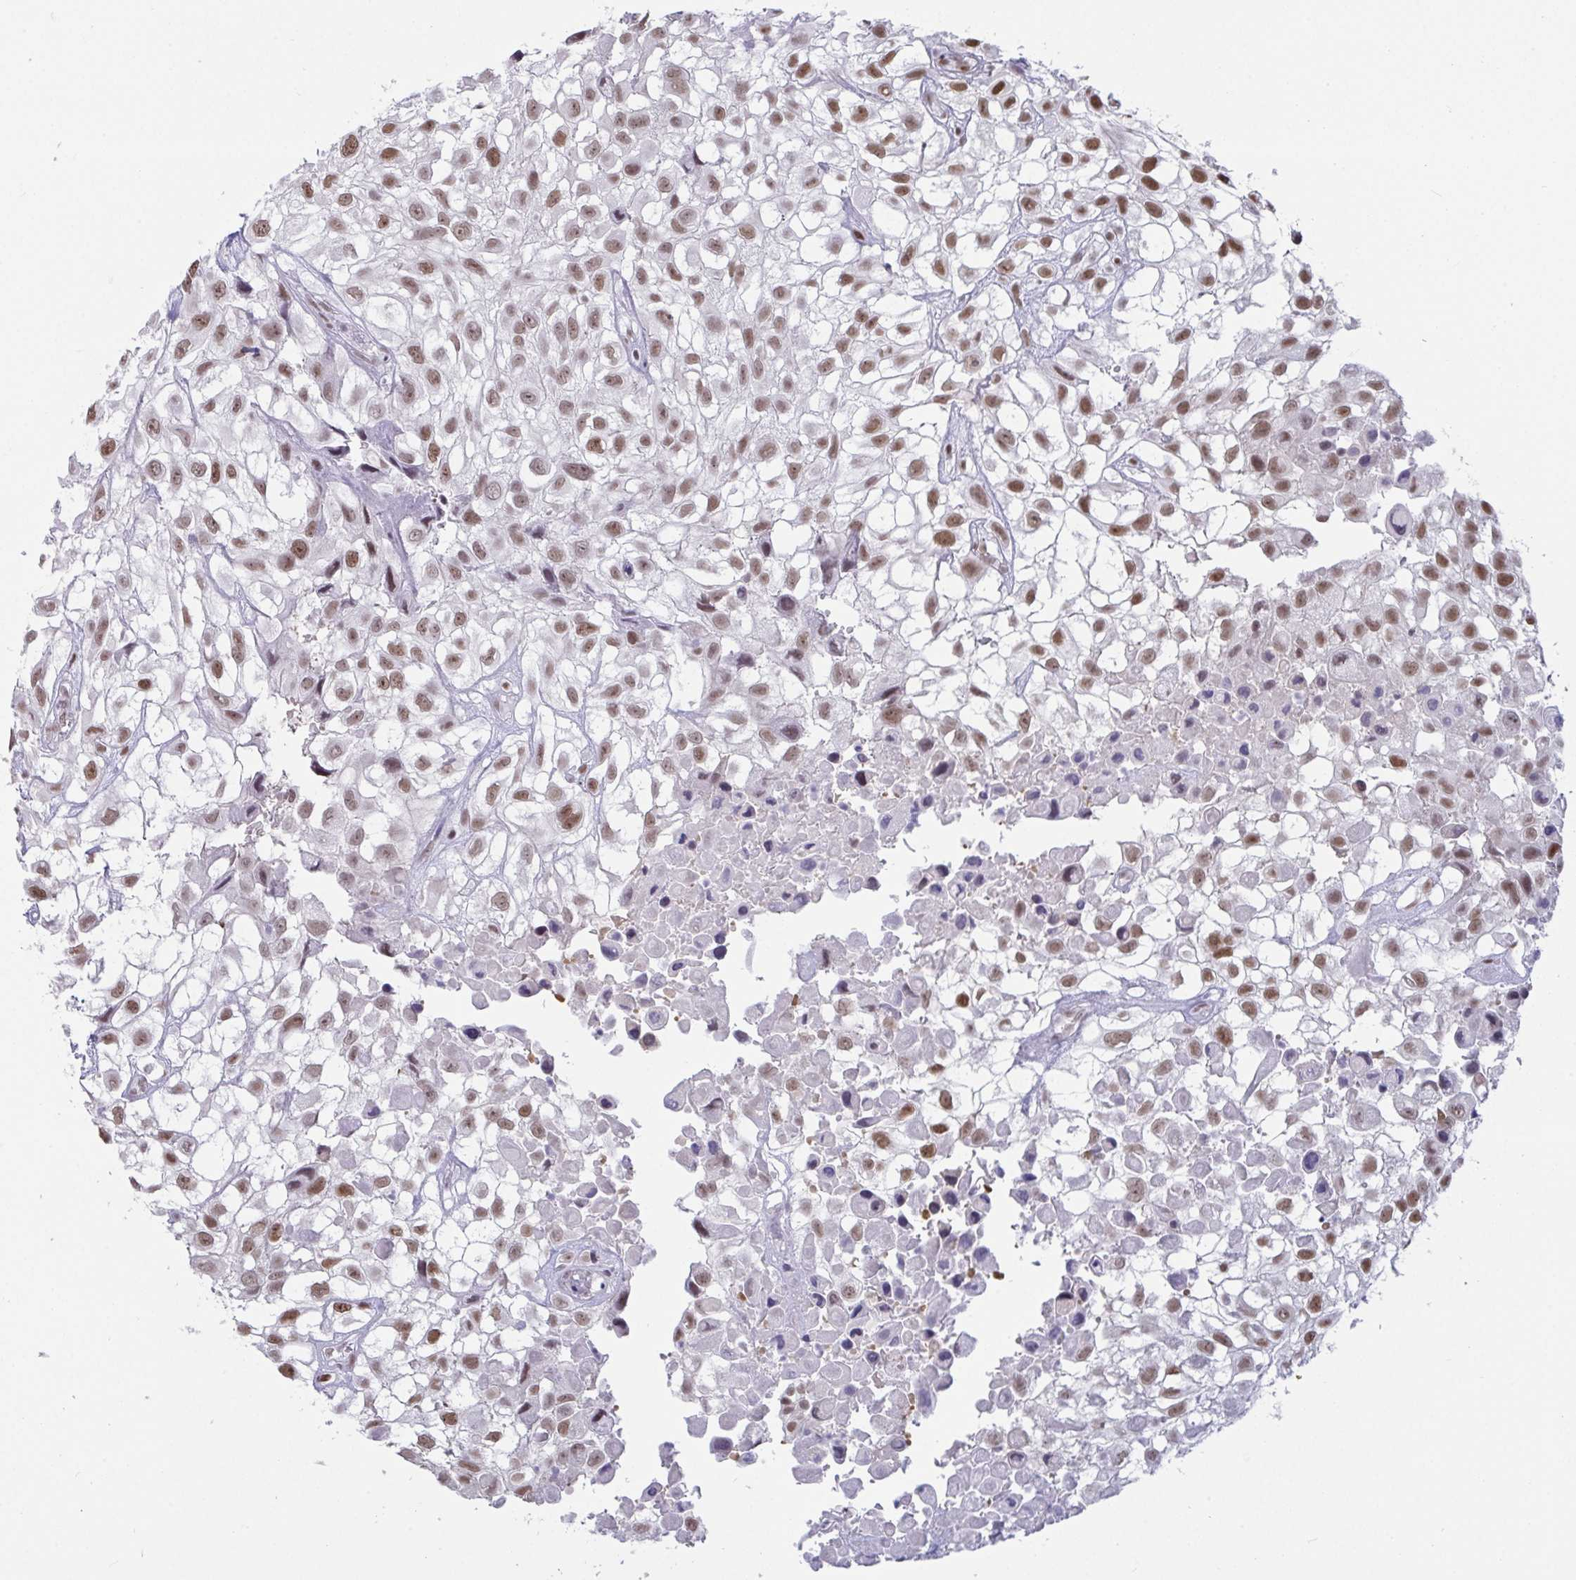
{"staining": {"intensity": "moderate", "quantity": ">75%", "location": "nuclear"}, "tissue": "urothelial cancer", "cell_type": "Tumor cells", "image_type": "cancer", "snomed": [{"axis": "morphology", "description": "Urothelial carcinoma, High grade"}, {"axis": "topography", "description": "Urinary bladder"}], "caption": "There is medium levels of moderate nuclear staining in tumor cells of high-grade urothelial carcinoma, as demonstrated by immunohistochemical staining (brown color).", "gene": "SUPT16H", "patient": {"sex": "male", "age": 56}}